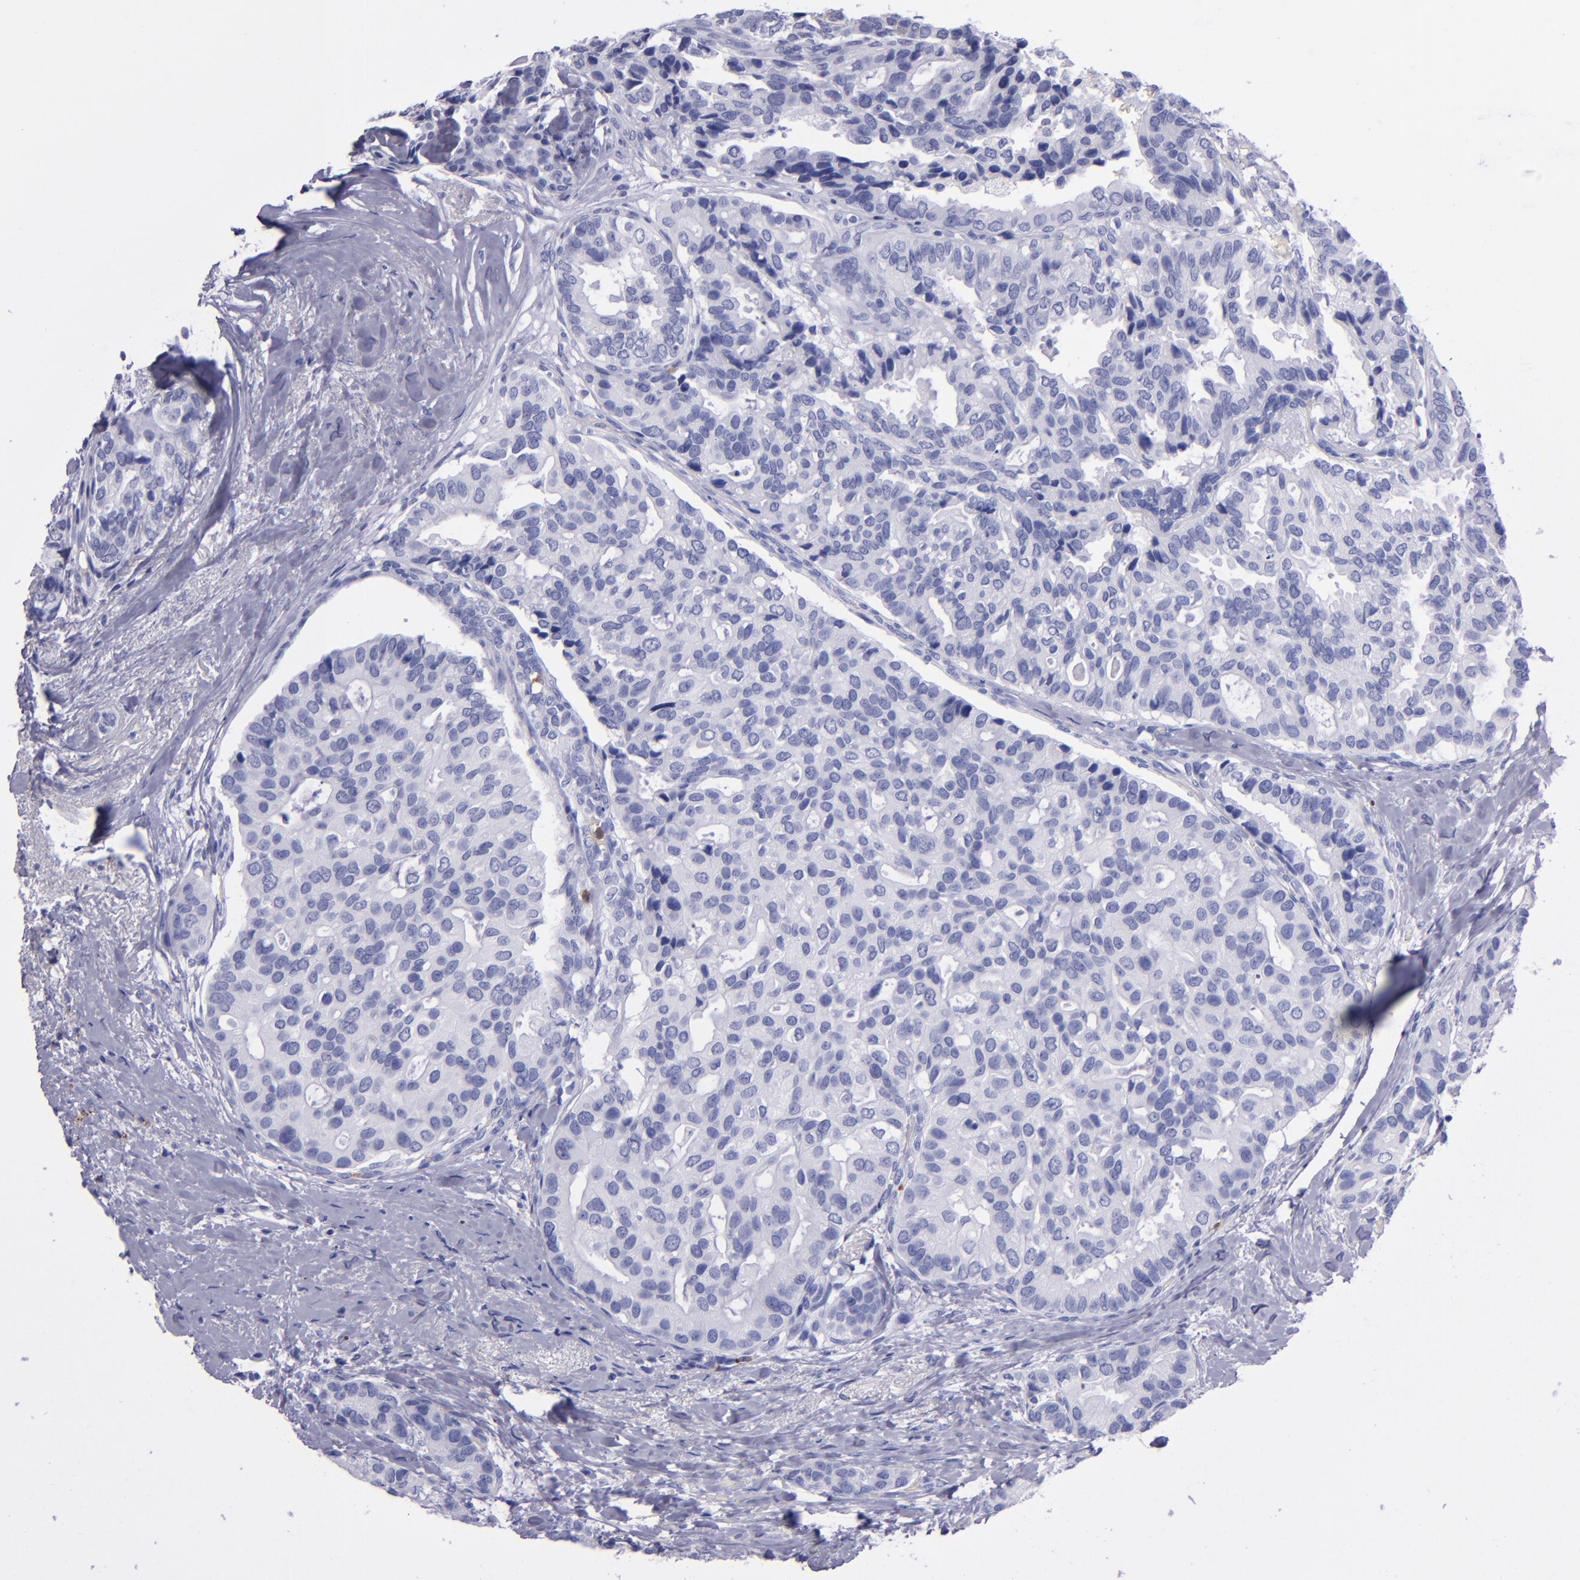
{"staining": {"intensity": "negative", "quantity": "none", "location": "none"}, "tissue": "breast cancer", "cell_type": "Tumor cells", "image_type": "cancer", "snomed": [{"axis": "morphology", "description": "Duct carcinoma"}, {"axis": "topography", "description": "Breast"}], "caption": "IHC histopathology image of neoplastic tissue: breast invasive ductal carcinoma stained with DAB (3,3'-diaminobenzidine) shows no significant protein positivity in tumor cells.", "gene": "CR1", "patient": {"sex": "female", "age": 69}}